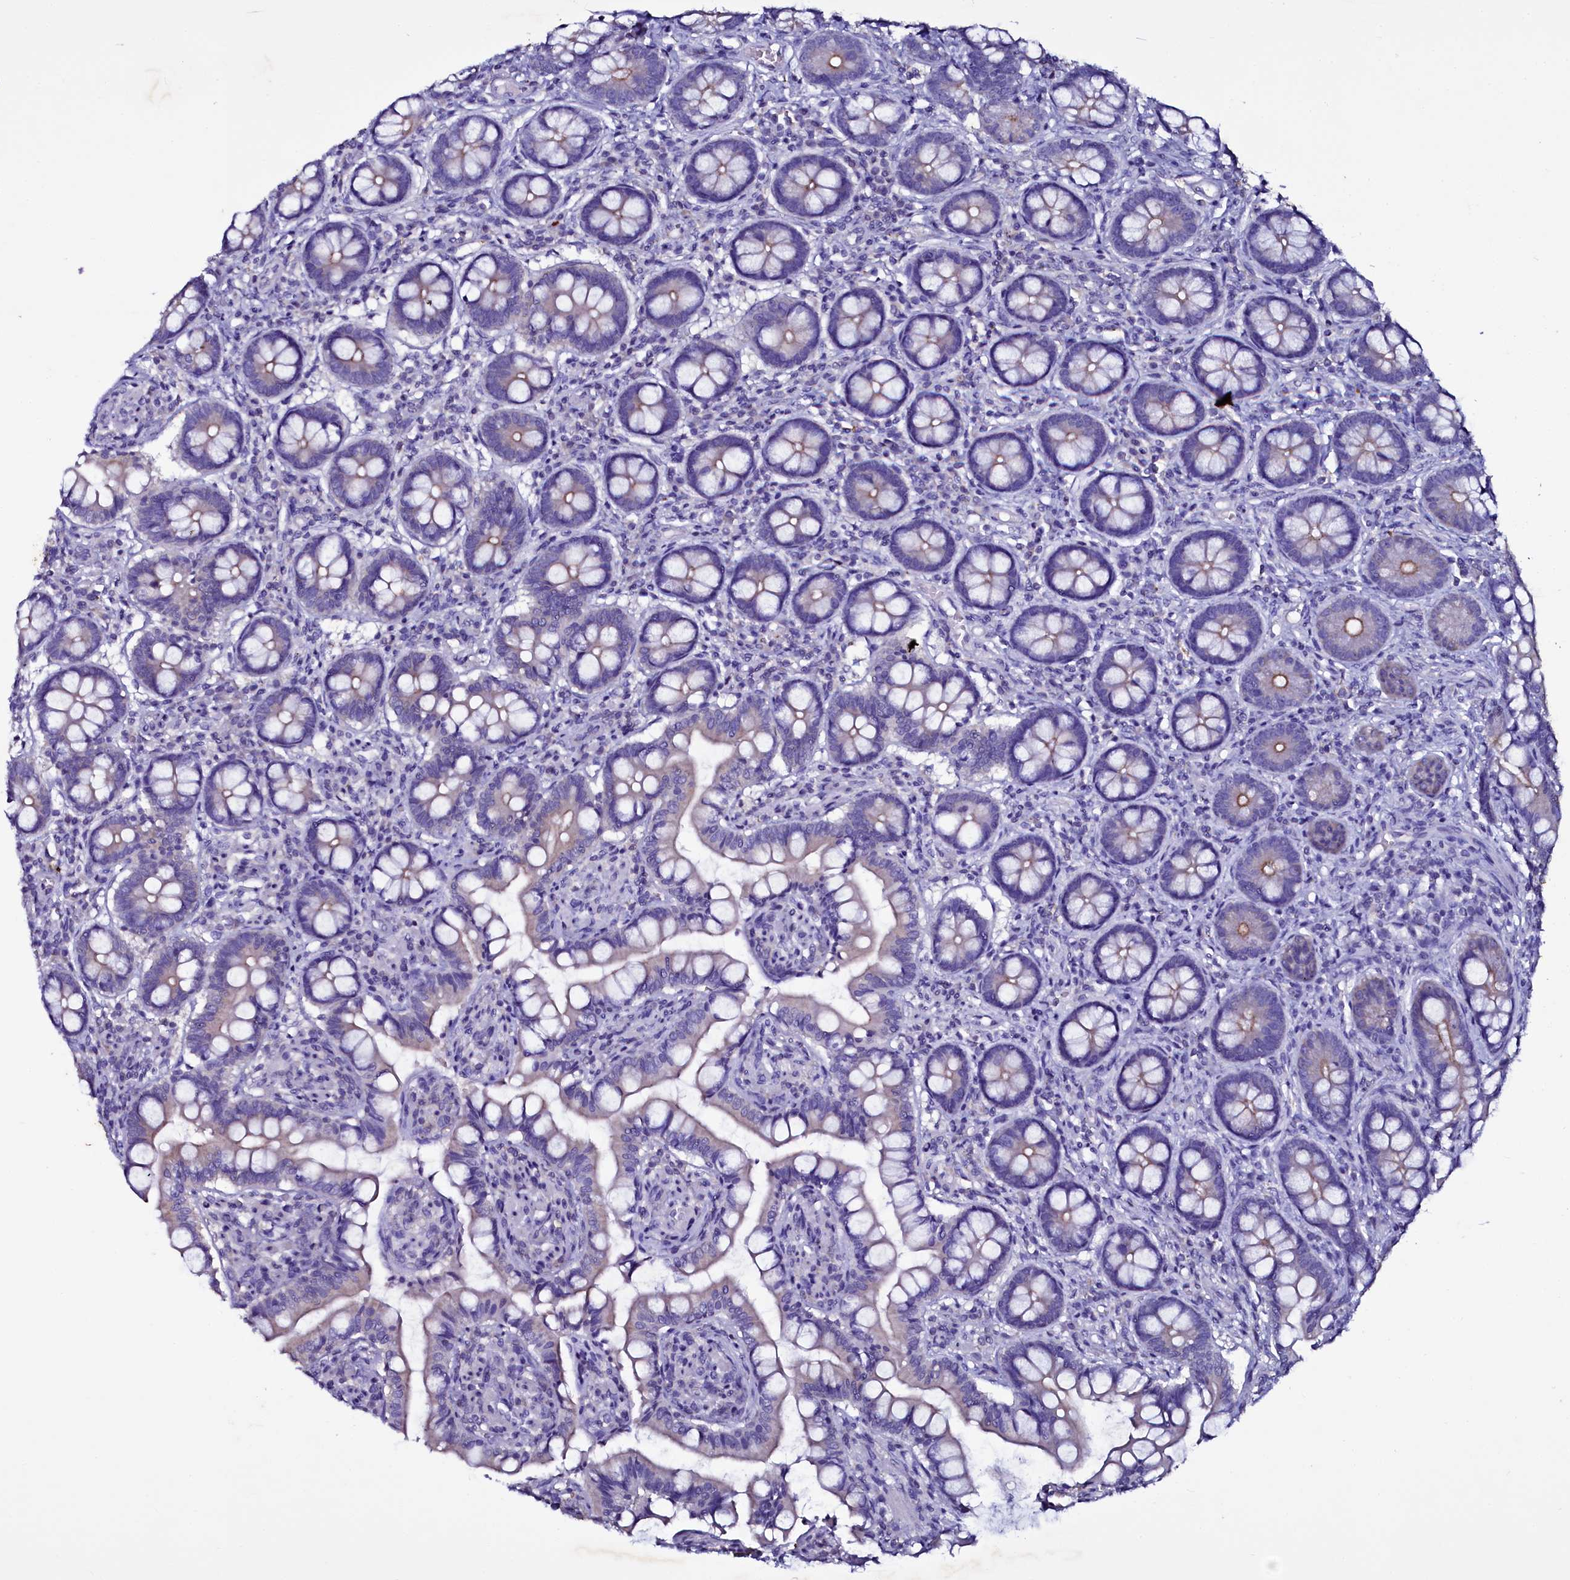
{"staining": {"intensity": "moderate", "quantity": "25%-75%", "location": "cytoplasmic/membranous"}, "tissue": "small intestine", "cell_type": "Glandular cells", "image_type": "normal", "snomed": [{"axis": "morphology", "description": "Normal tissue, NOS"}, {"axis": "topography", "description": "Small intestine"}], "caption": "Immunohistochemical staining of benign small intestine demonstrates 25%-75% levels of moderate cytoplasmic/membranous protein positivity in approximately 25%-75% of glandular cells. Using DAB (3,3'-diaminobenzidine) (brown) and hematoxylin (blue) stains, captured at high magnification using brightfield microscopy.", "gene": "SELENOT", "patient": {"sex": "male", "age": 52}}